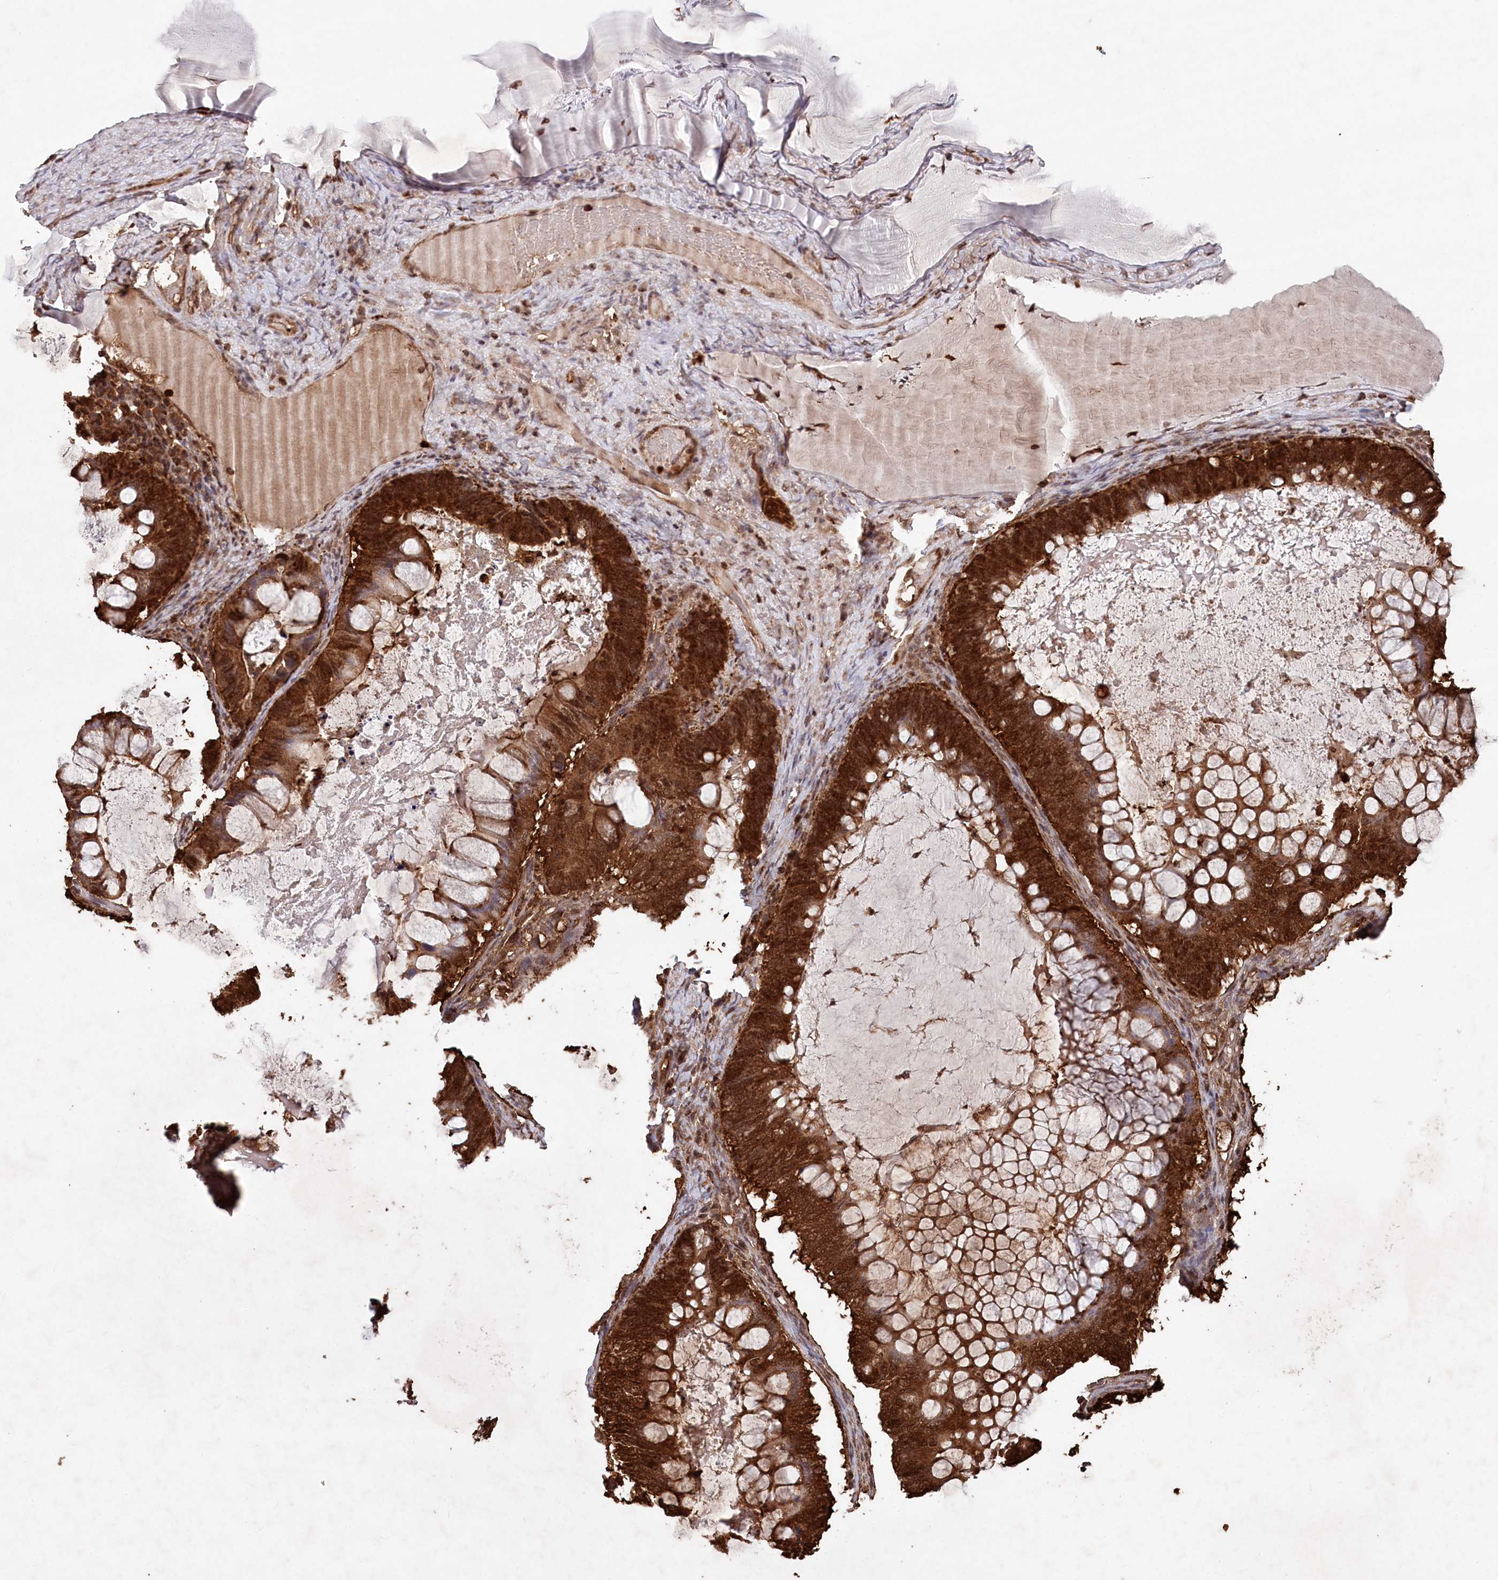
{"staining": {"intensity": "strong", "quantity": ">75%", "location": "cytoplasmic/membranous,nuclear"}, "tissue": "ovarian cancer", "cell_type": "Tumor cells", "image_type": "cancer", "snomed": [{"axis": "morphology", "description": "Cystadenocarcinoma, mucinous, NOS"}, {"axis": "topography", "description": "Ovary"}], "caption": "Ovarian cancer stained with IHC exhibits strong cytoplasmic/membranous and nuclear positivity in about >75% of tumor cells.", "gene": "LSG1", "patient": {"sex": "female", "age": 61}}